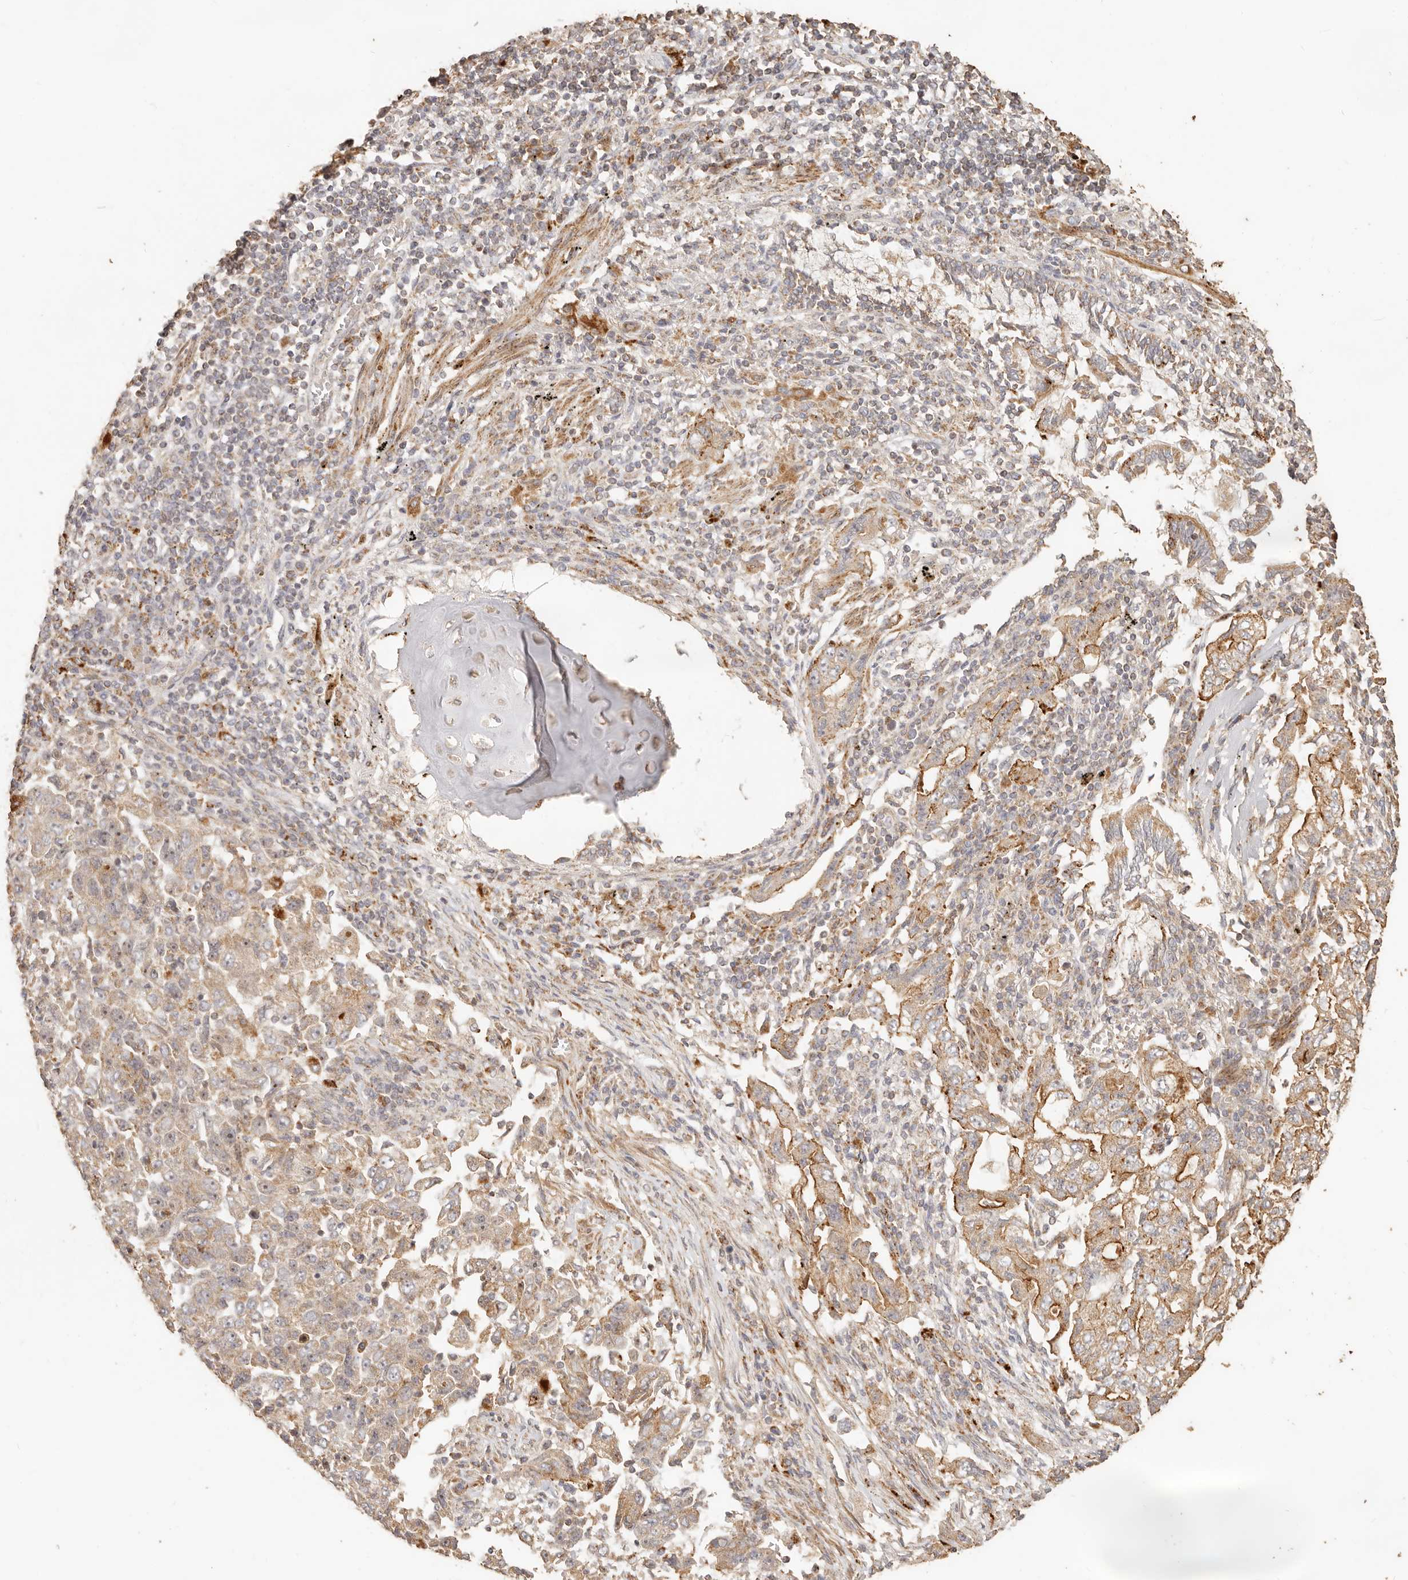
{"staining": {"intensity": "moderate", "quantity": ">75%", "location": "cytoplasmic/membranous"}, "tissue": "lung cancer", "cell_type": "Tumor cells", "image_type": "cancer", "snomed": [{"axis": "morphology", "description": "Adenocarcinoma, NOS"}, {"axis": "topography", "description": "Lung"}], "caption": "The image shows immunohistochemical staining of lung adenocarcinoma. There is moderate cytoplasmic/membranous staining is identified in about >75% of tumor cells.", "gene": "PTPN22", "patient": {"sex": "female", "age": 51}}